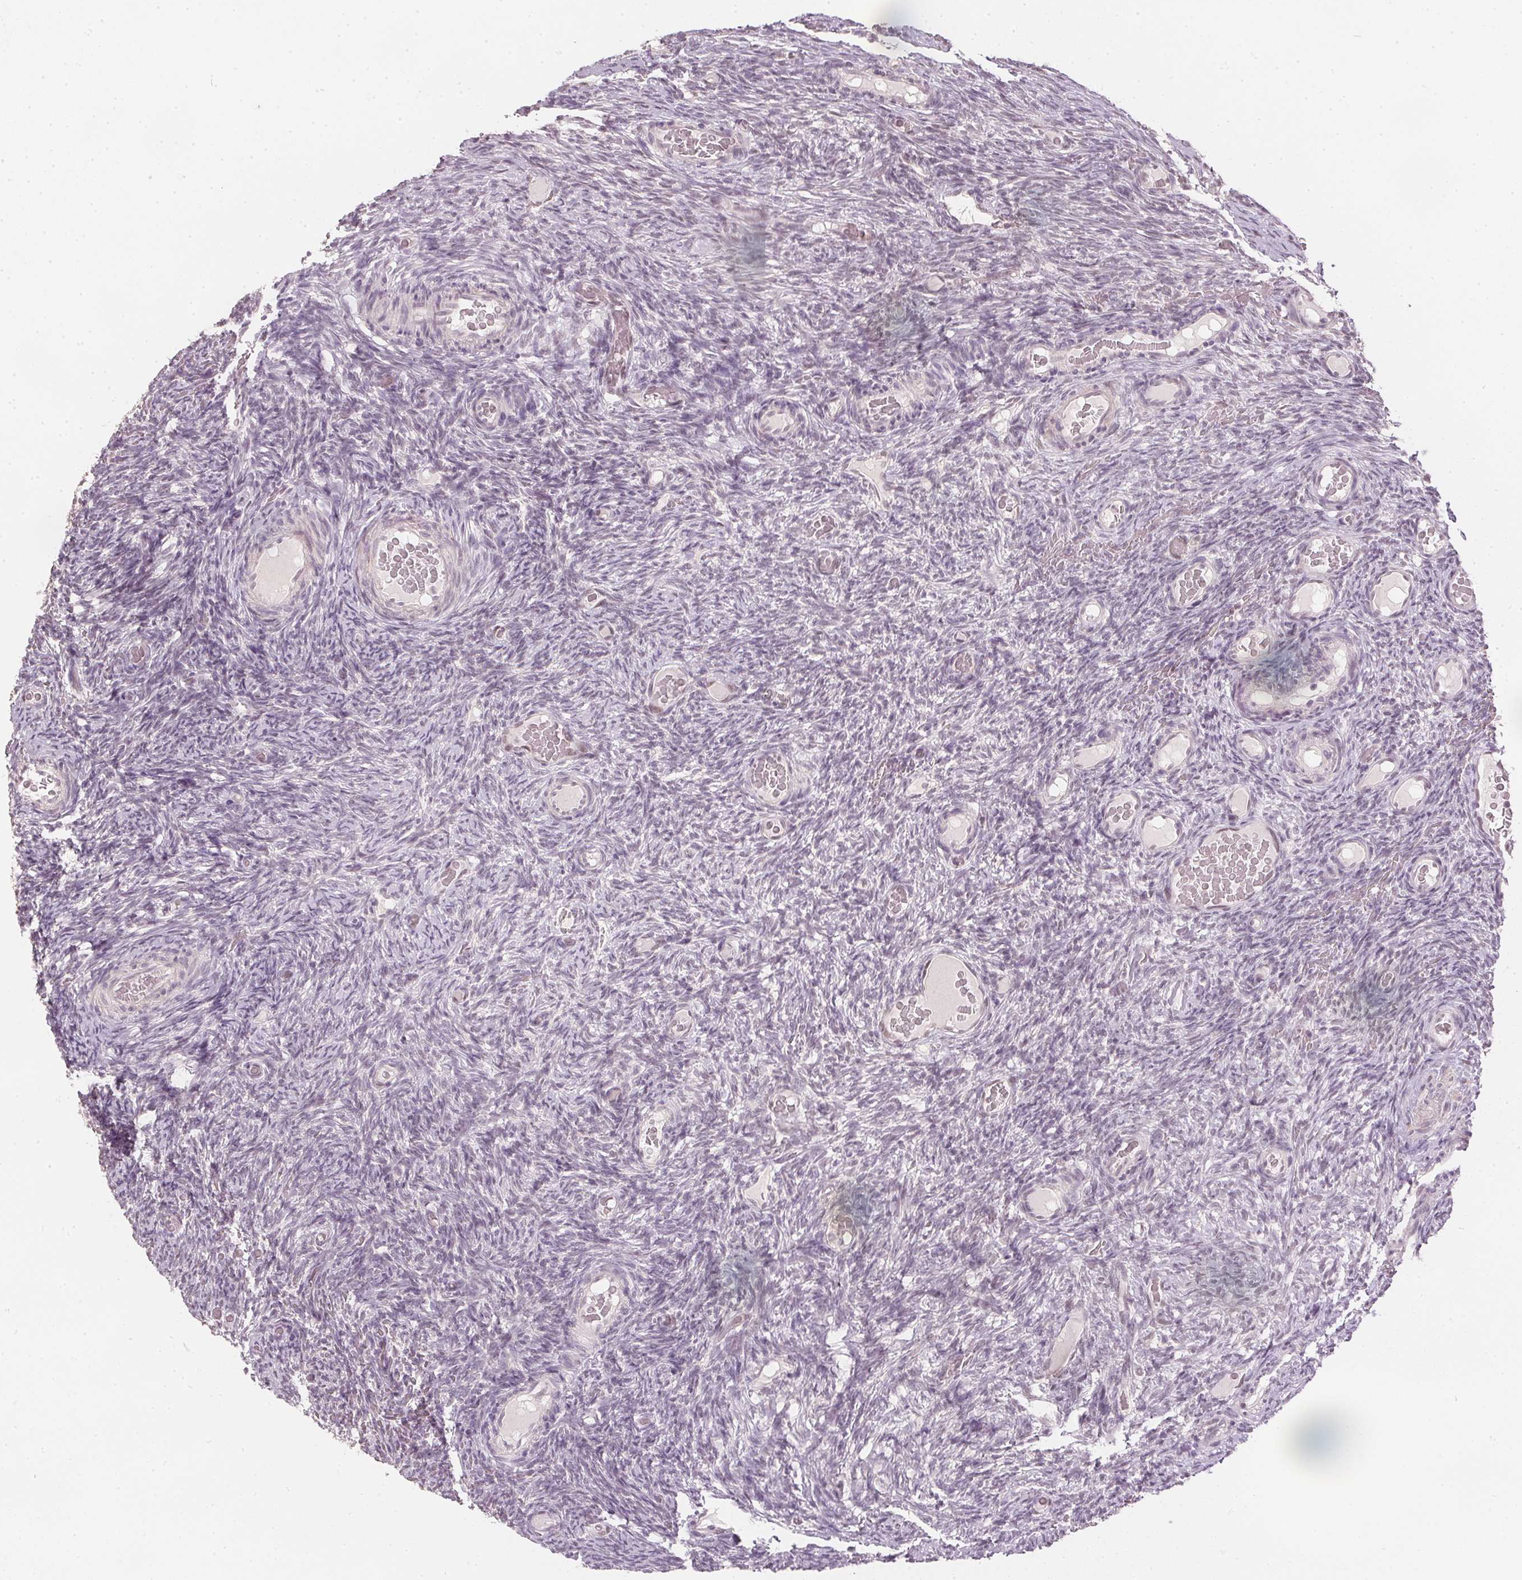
{"staining": {"intensity": "negative", "quantity": "none", "location": "none"}, "tissue": "ovary", "cell_type": "Ovarian stroma cells", "image_type": "normal", "snomed": [{"axis": "morphology", "description": "Normal tissue, NOS"}, {"axis": "topography", "description": "Ovary"}], "caption": "IHC of unremarkable human ovary displays no staining in ovarian stroma cells.", "gene": "ENSG00000267001", "patient": {"sex": "female", "age": 34}}